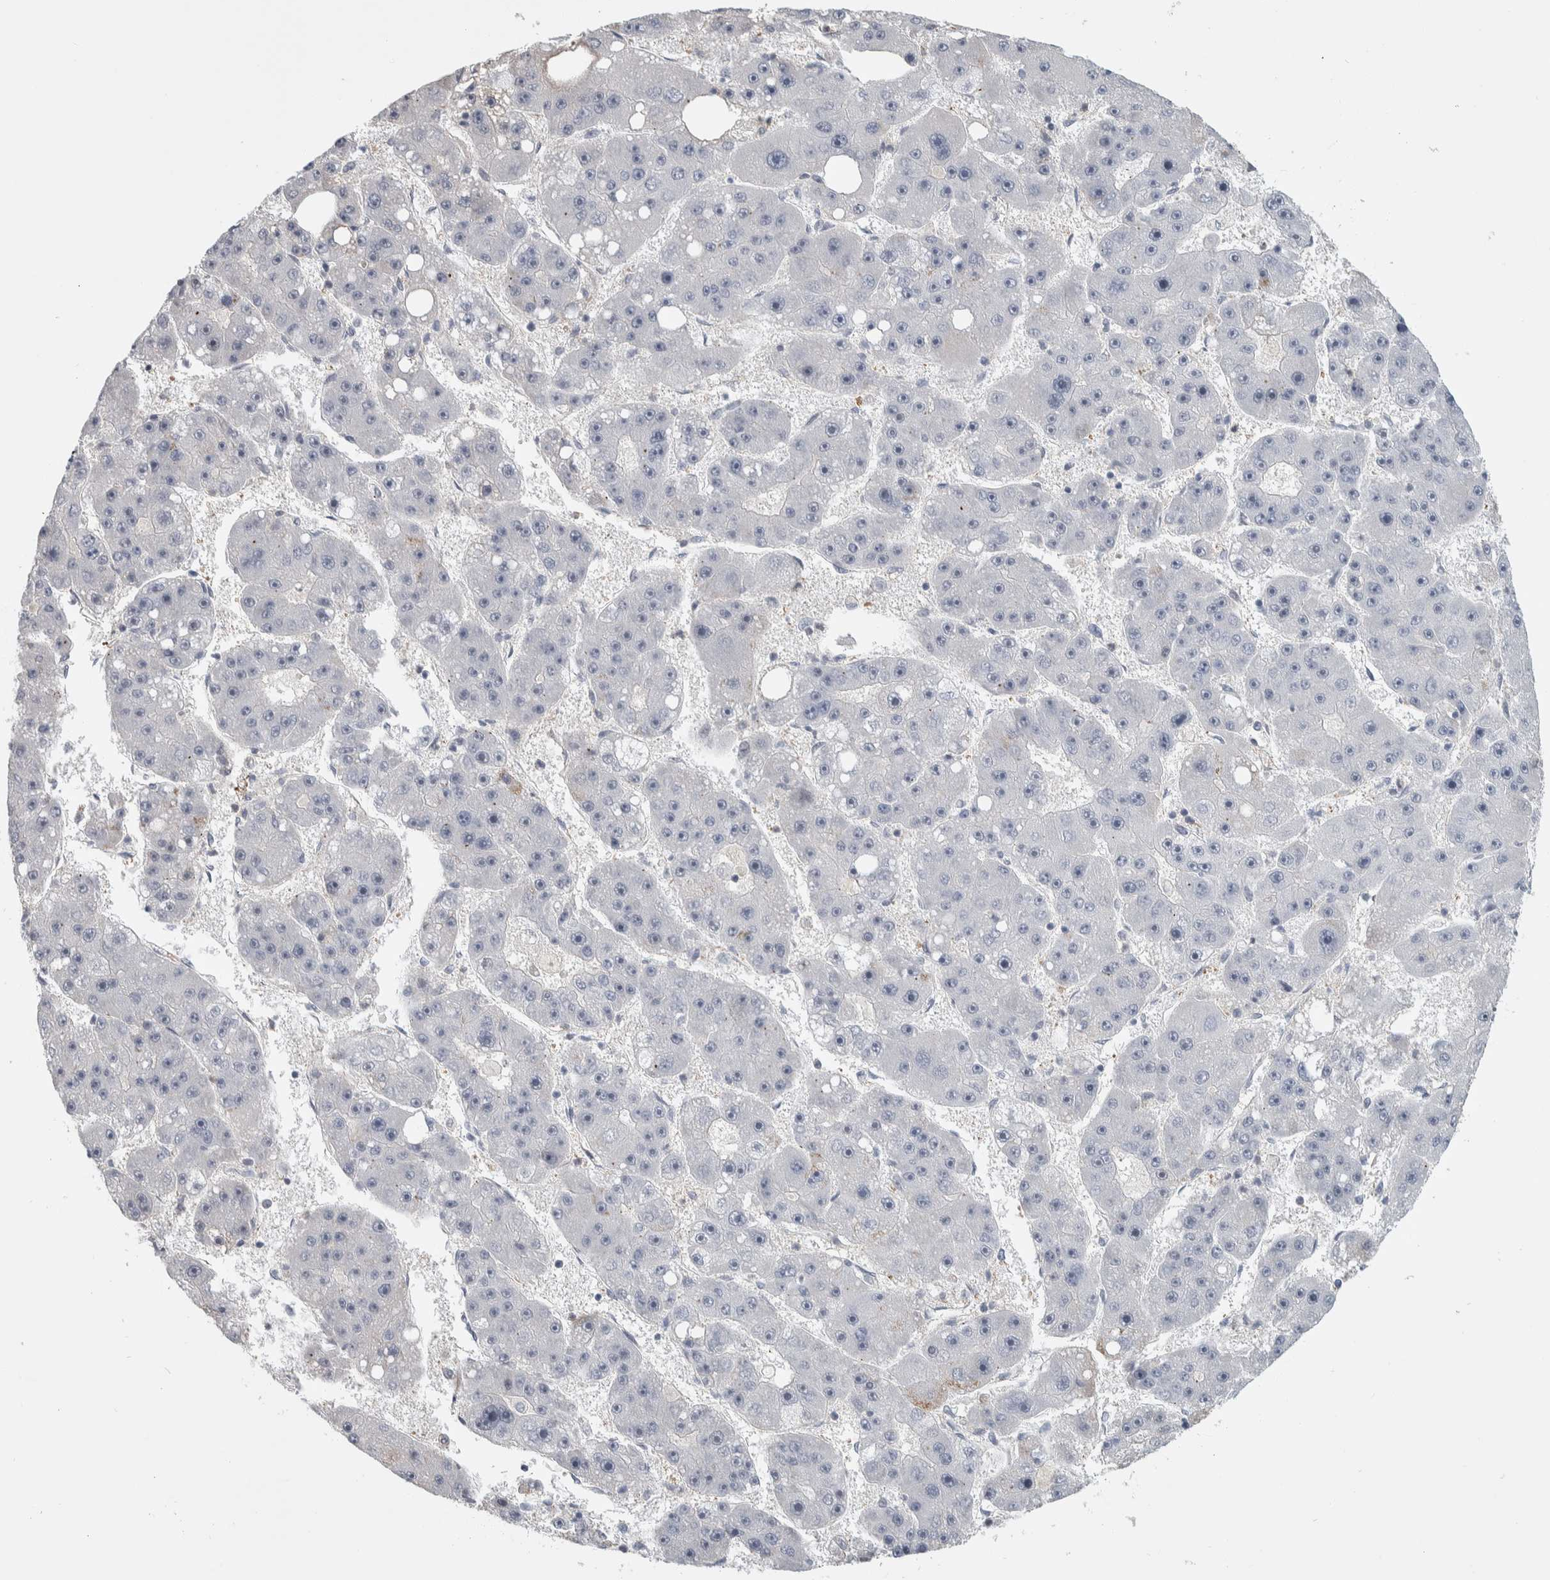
{"staining": {"intensity": "negative", "quantity": "none", "location": "none"}, "tissue": "liver cancer", "cell_type": "Tumor cells", "image_type": "cancer", "snomed": [{"axis": "morphology", "description": "Carcinoma, Hepatocellular, NOS"}, {"axis": "topography", "description": "Liver"}], "caption": "Immunohistochemistry (IHC) histopathology image of neoplastic tissue: liver cancer stained with DAB (3,3'-diaminobenzidine) shows no significant protein positivity in tumor cells.", "gene": "MSL1", "patient": {"sex": "female", "age": 61}}